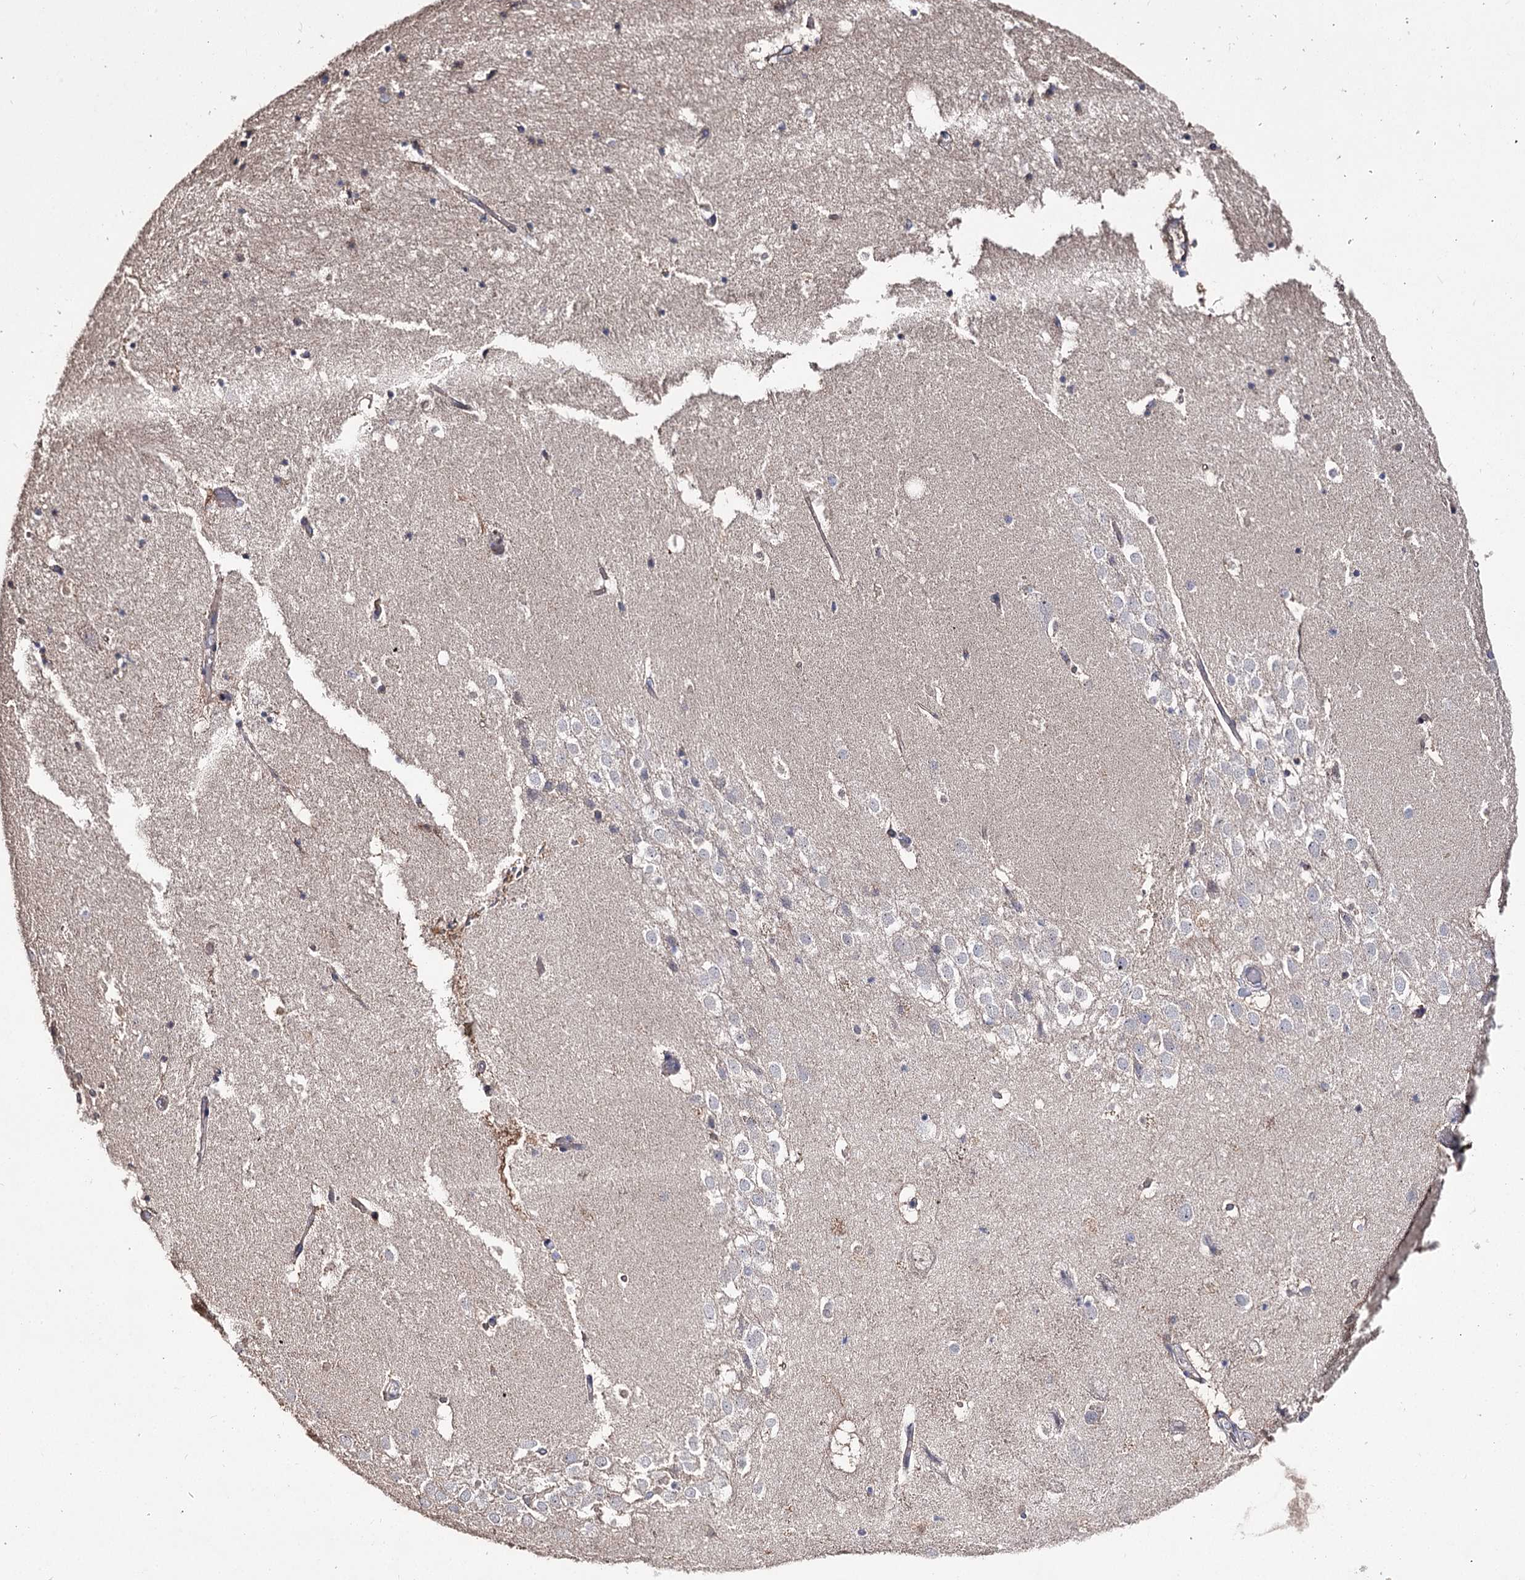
{"staining": {"intensity": "negative", "quantity": "none", "location": "none"}, "tissue": "hippocampus", "cell_type": "Glial cells", "image_type": "normal", "snomed": [{"axis": "morphology", "description": "Normal tissue, NOS"}, {"axis": "topography", "description": "Hippocampus"}], "caption": "Immunohistochemistry photomicrograph of benign human hippocampus stained for a protein (brown), which shows no positivity in glial cells.", "gene": "AURKC", "patient": {"sex": "female", "age": 52}}